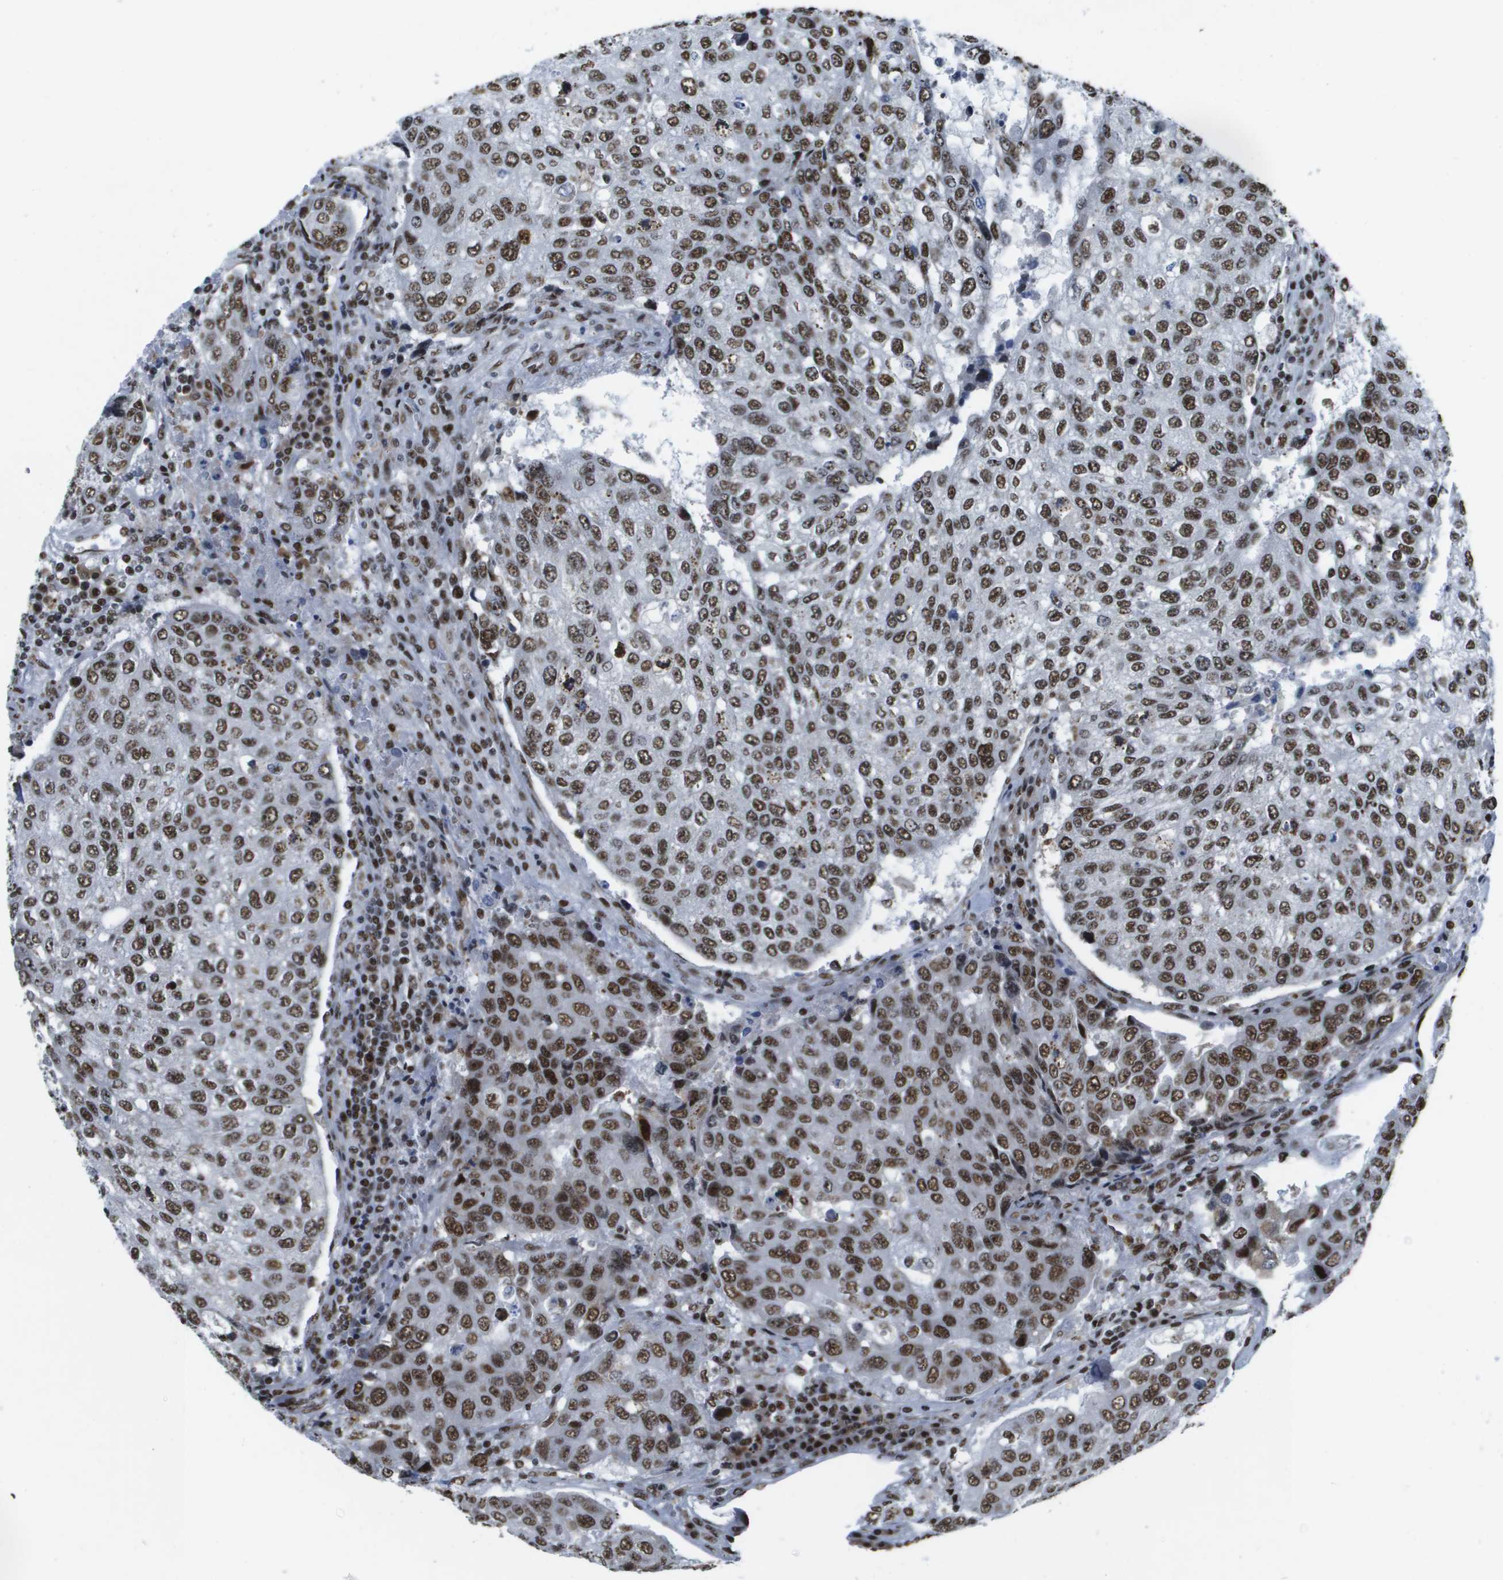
{"staining": {"intensity": "strong", "quantity": ">75%", "location": "nuclear"}, "tissue": "urothelial cancer", "cell_type": "Tumor cells", "image_type": "cancer", "snomed": [{"axis": "morphology", "description": "Urothelial carcinoma, High grade"}, {"axis": "topography", "description": "Lymph node"}, {"axis": "topography", "description": "Urinary bladder"}], "caption": "Immunohistochemical staining of high-grade urothelial carcinoma shows high levels of strong nuclear protein expression in approximately >75% of tumor cells. (brown staining indicates protein expression, while blue staining denotes nuclei).", "gene": "NSRP1", "patient": {"sex": "male", "age": 51}}